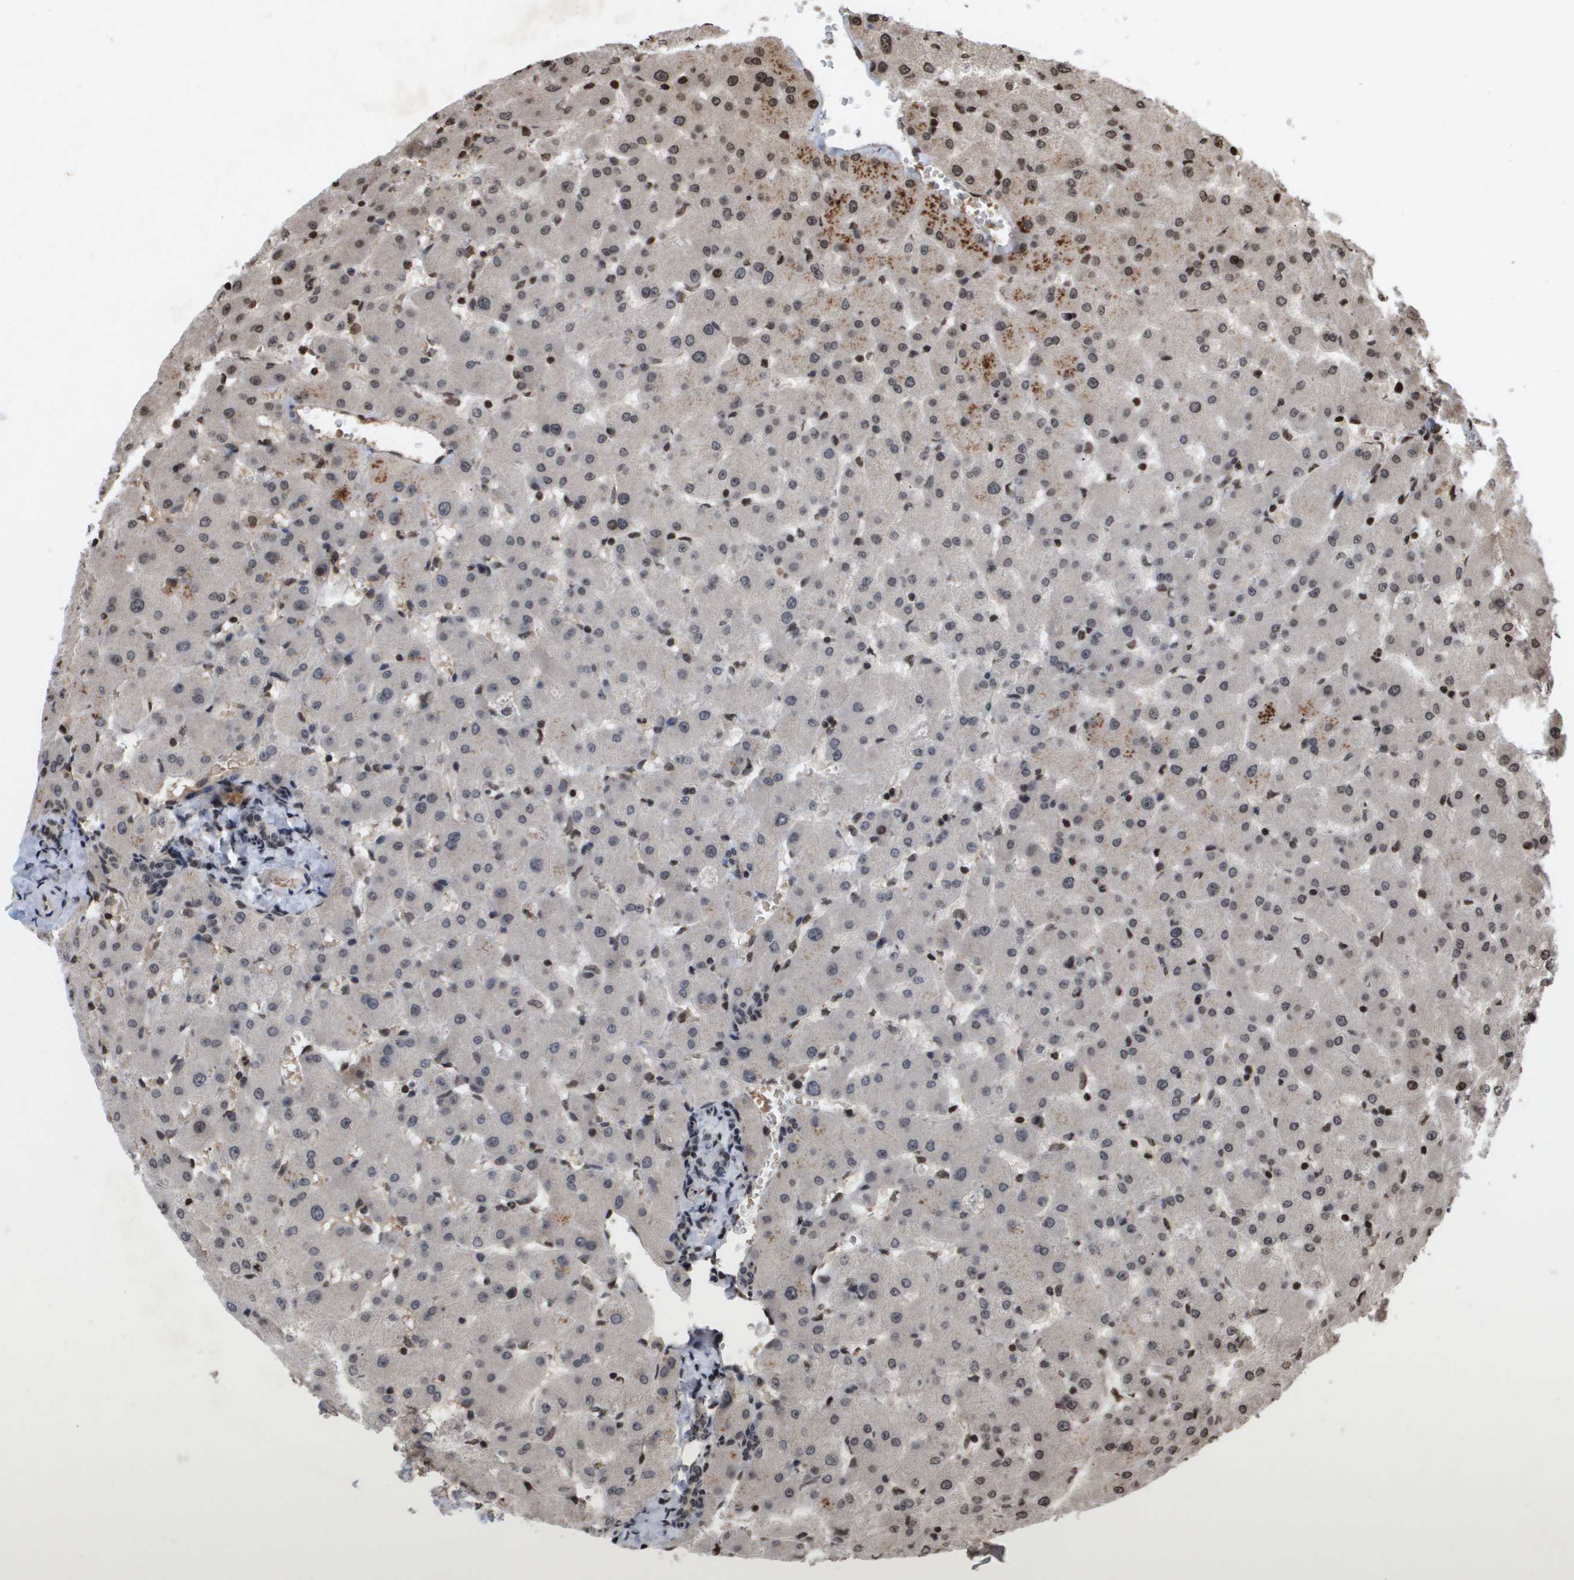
{"staining": {"intensity": "negative", "quantity": "none", "location": "none"}, "tissue": "liver", "cell_type": "Cholangiocytes", "image_type": "normal", "snomed": [{"axis": "morphology", "description": "Normal tissue, NOS"}, {"axis": "topography", "description": "Liver"}], "caption": "An image of liver stained for a protein demonstrates no brown staining in cholangiocytes. (Stains: DAB immunohistochemistry (IHC) with hematoxylin counter stain, Microscopy: brightfield microscopy at high magnification).", "gene": "HSPA6", "patient": {"sex": "female", "age": 63}}